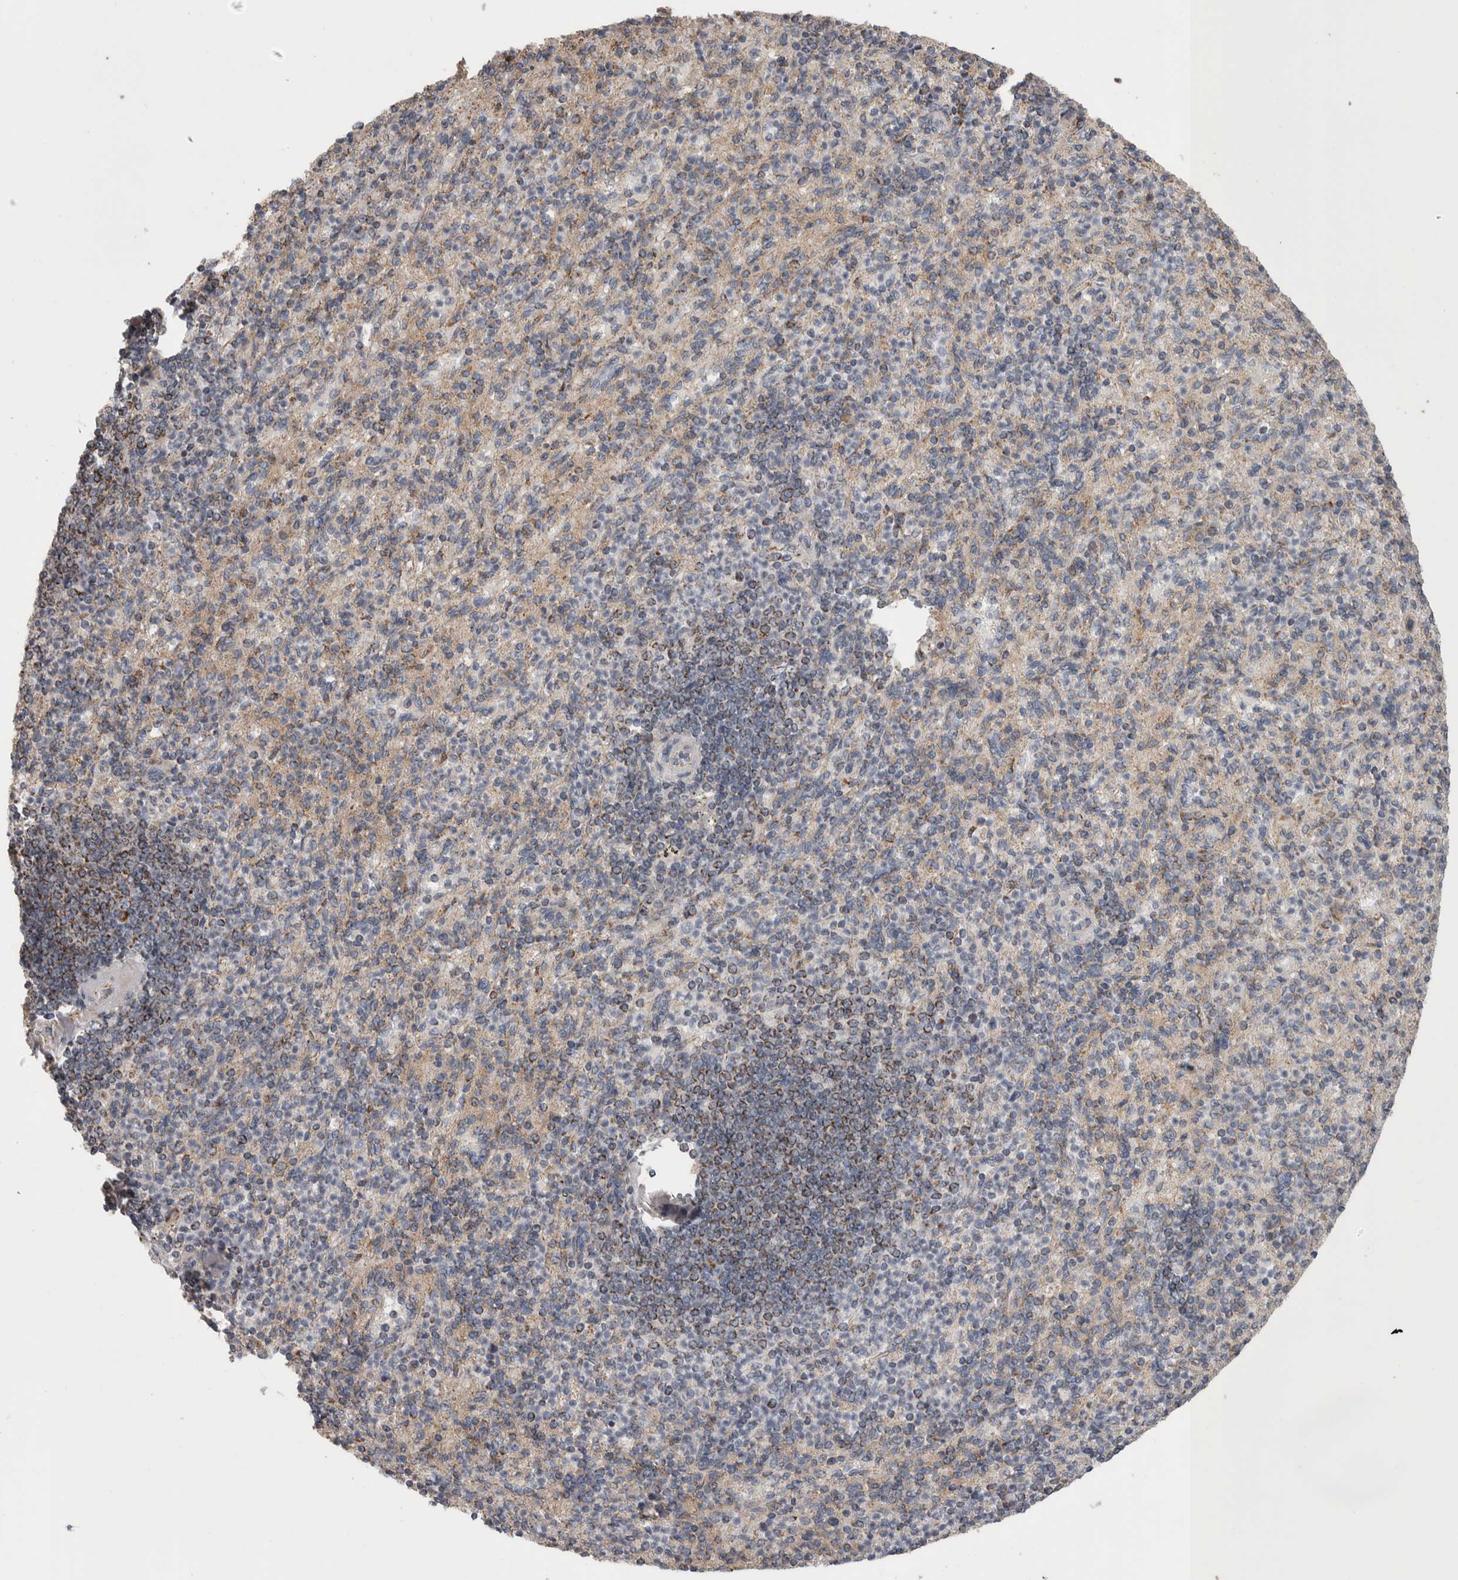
{"staining": {"intensity": "weak", "quantity": "25%-75%", "location": "cytoplasmic/membranous"}, "tissue": "spleen", "cell_type": "Cells in red pulp", "image_type": "normal", "snomed": [{"axis": "morphology", "description": "Normal tissue, NOS"}, {"axis": "topography", "description": "Spleen"}], "caption": "Protein positivity by immunohistochemistry displays weak cytoplasmic/membranous expression in about 25%-75% of cells in red pulp in normal spleen. The protein of interest is shown in brown color, while the nuclei are stained blue.", "gene": "SCO1", "patient": {"sex": "female", "age": 74}}